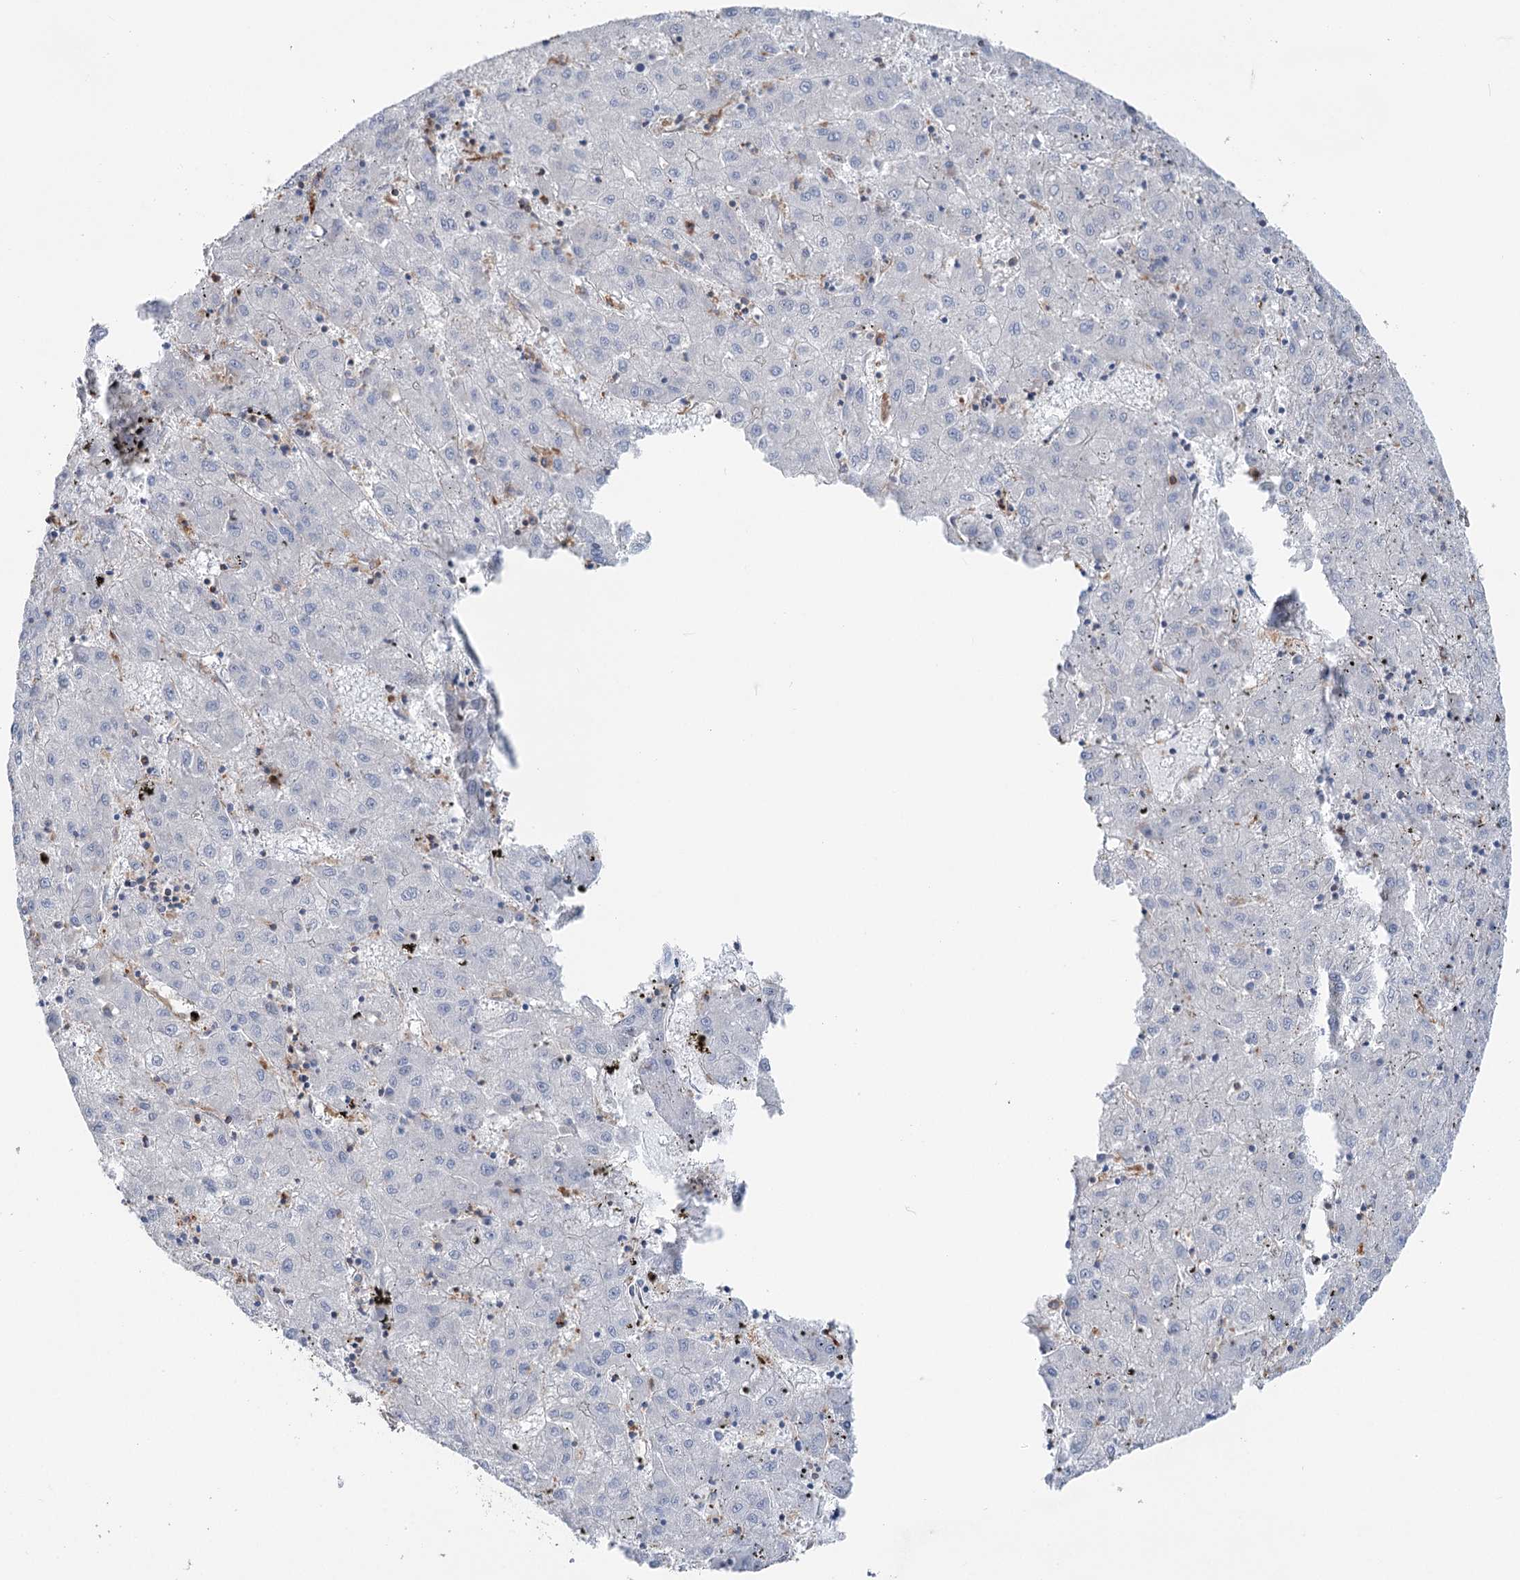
{"staining": {"intensity": "negative", "quantity": "none", "location": "none"}, "tissue": "liver cancer", "cell_type": "Tumor cells", "image_type": "cancer", "snomed": [{"axis": "morphology", "description": "Carcinoma, Hepatocellular, NOS"}, {"axis": "topography", "description": "Liver"}], "caption": "A histopathology image of liver hepatocellular carcinoma stained for a protein displays no brown staining in tumor cells.", "gene": "LARP1B", "patient": {"sex": "male", "age": 72}}